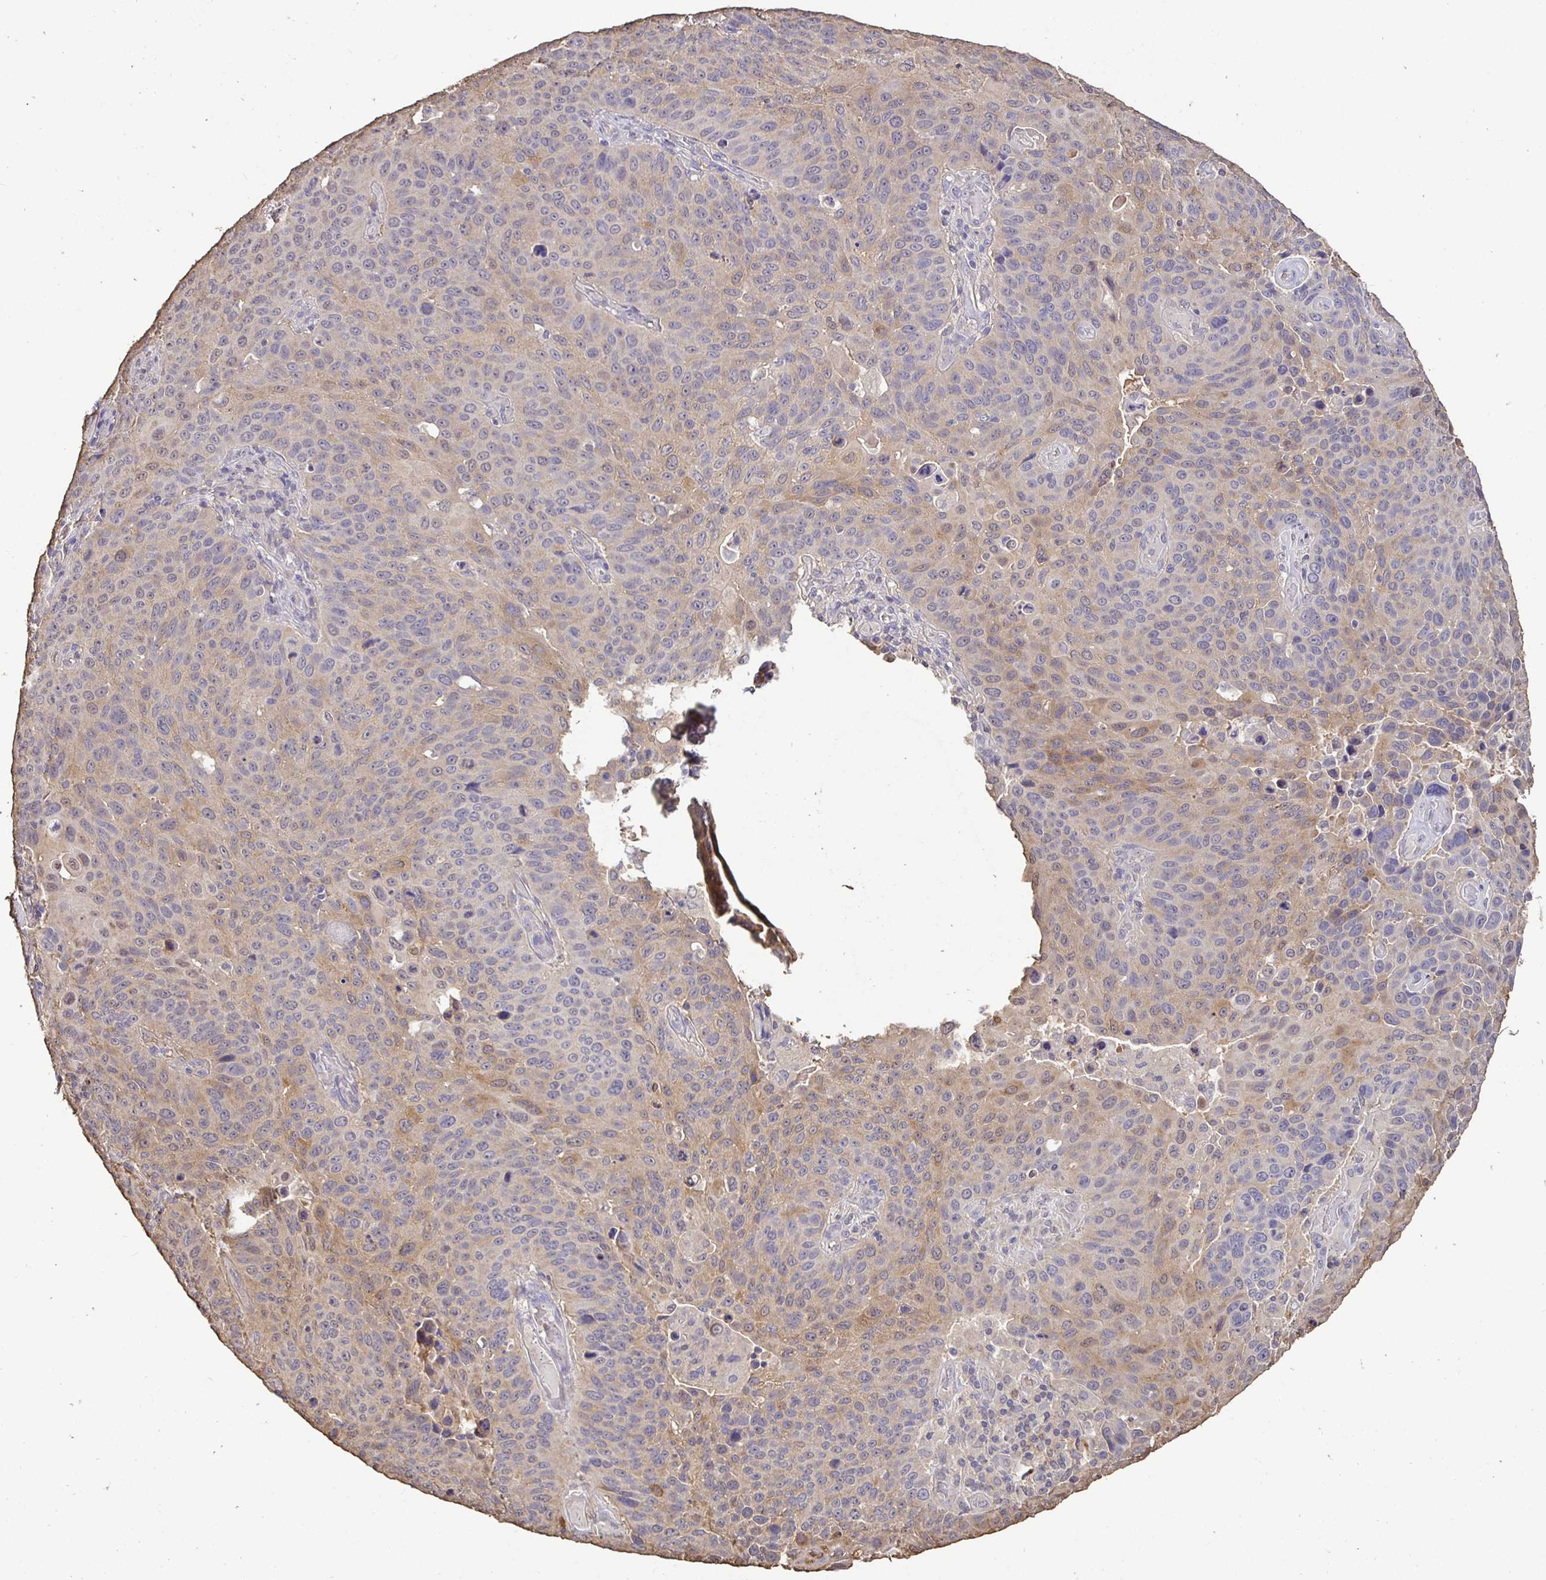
{"staining": {"intensity": "weak", "quantity": "<25%", "location": "cytoplasmic/membranous"}, "tissue": "lung cancer", "cell_type": "Tumor cells", "image_type": "cancer", "snomed": [{"axis": "morphology", "description": "Squamous cell carcinoma, NOS"}, {"axis": "topography", "description": "Lung"}], "caption": "Immunohistochemical staining of human lung cancer (squamous cell carcinoma) displays no significant positivity in tumor cells.", "gene": "MAPK8IP3", "patient": {"sex": "male", "age": 68}}